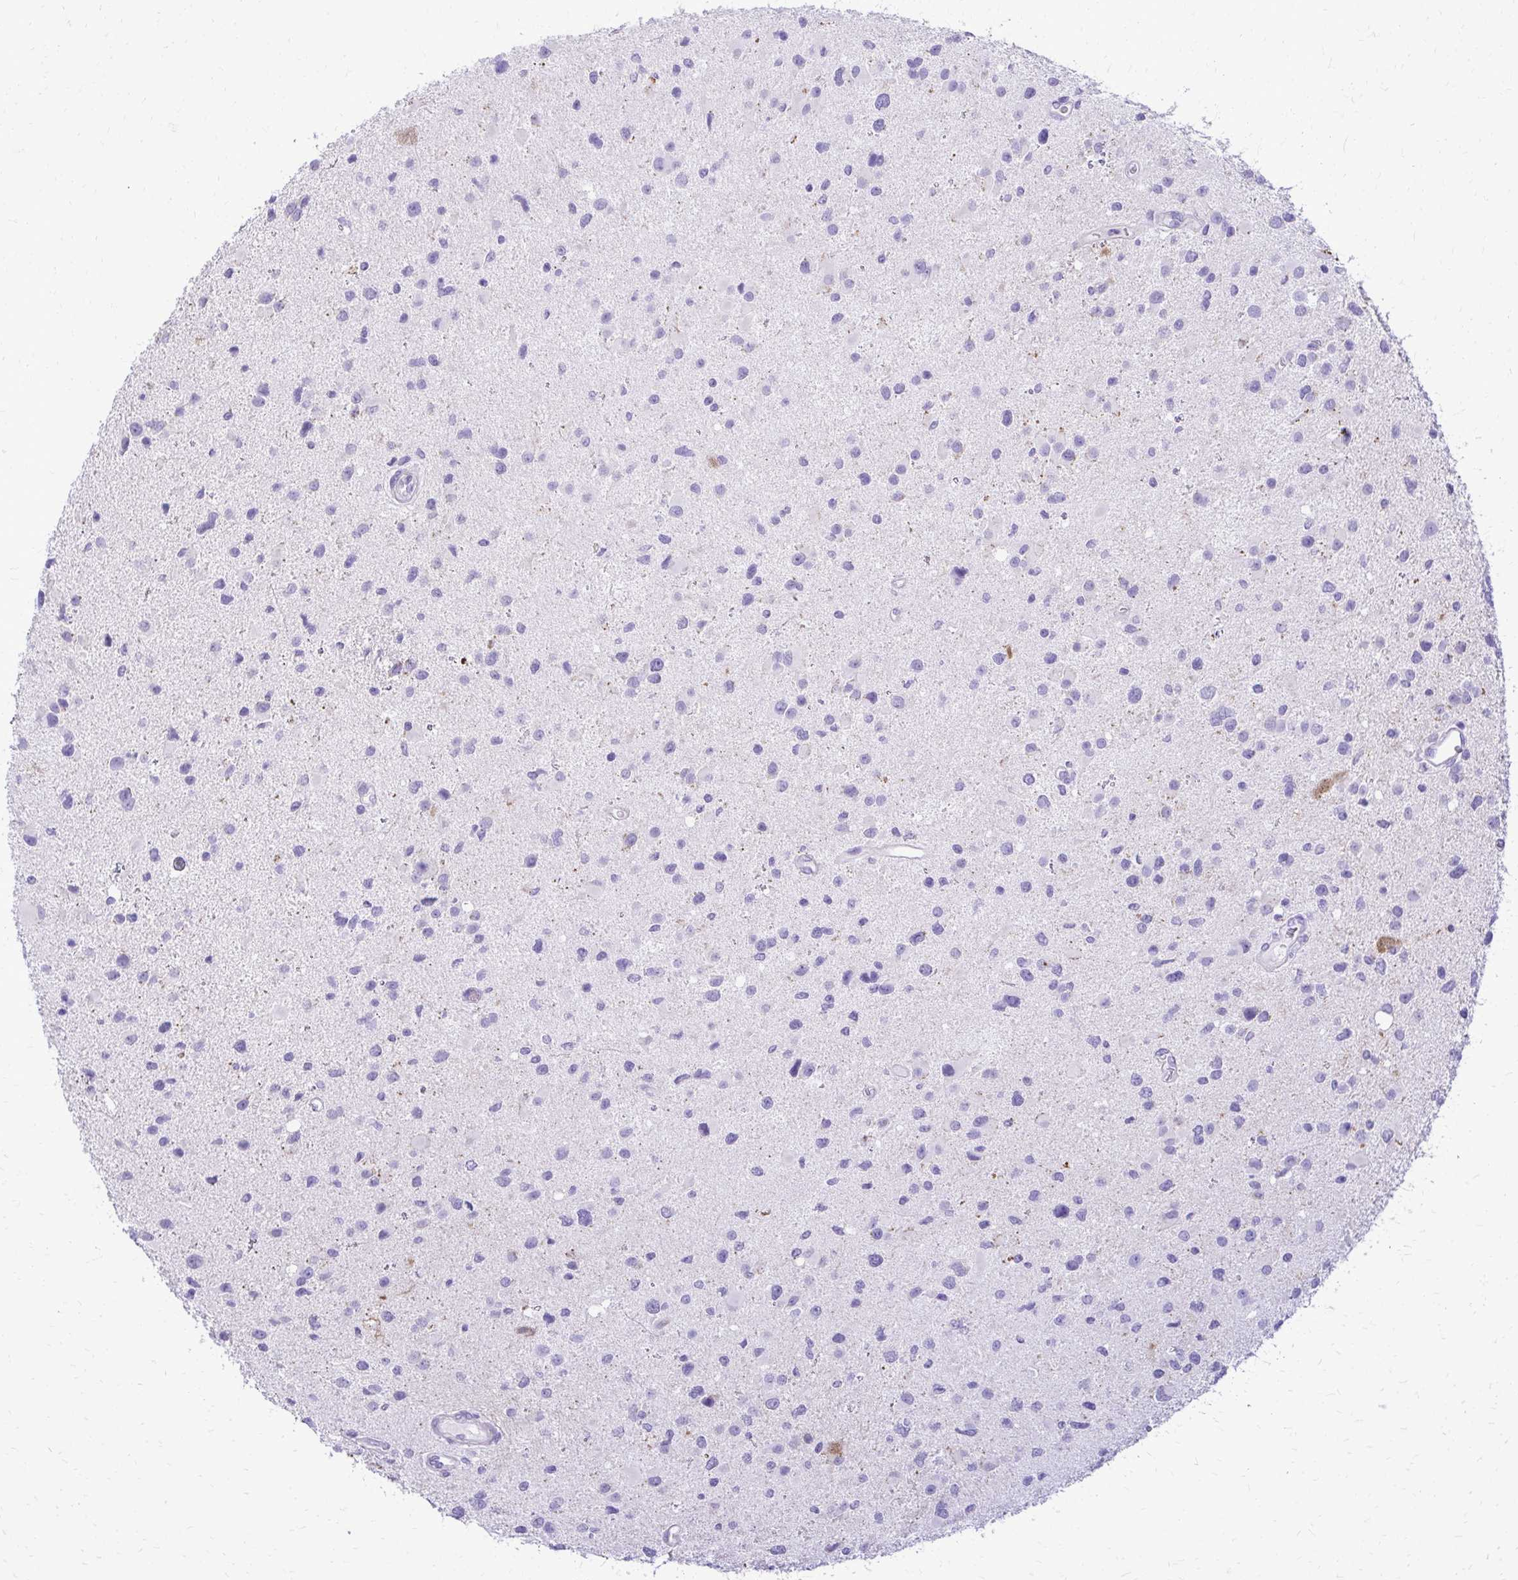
{"staining": {"intensity": "negative", "quantity": "none", "location": "none"}, "tissue": "glioma", "cell_type": "Tumor cells", "image_type": "cancer", "snomed": [{"axis": "morphology", "description": "Glioma, malignant, Low grade"}, {"axis": "topography", "description": "Brain"}], "caption": "High magnification brightfield microscopy of low-grade glioma (malignant) stained with DAB (brown) and counterstained with hematoxylin (blue): tumor cells show no significant staining.", "gene": "PELI3", "patient": {"sex": "female", "age": 32}}